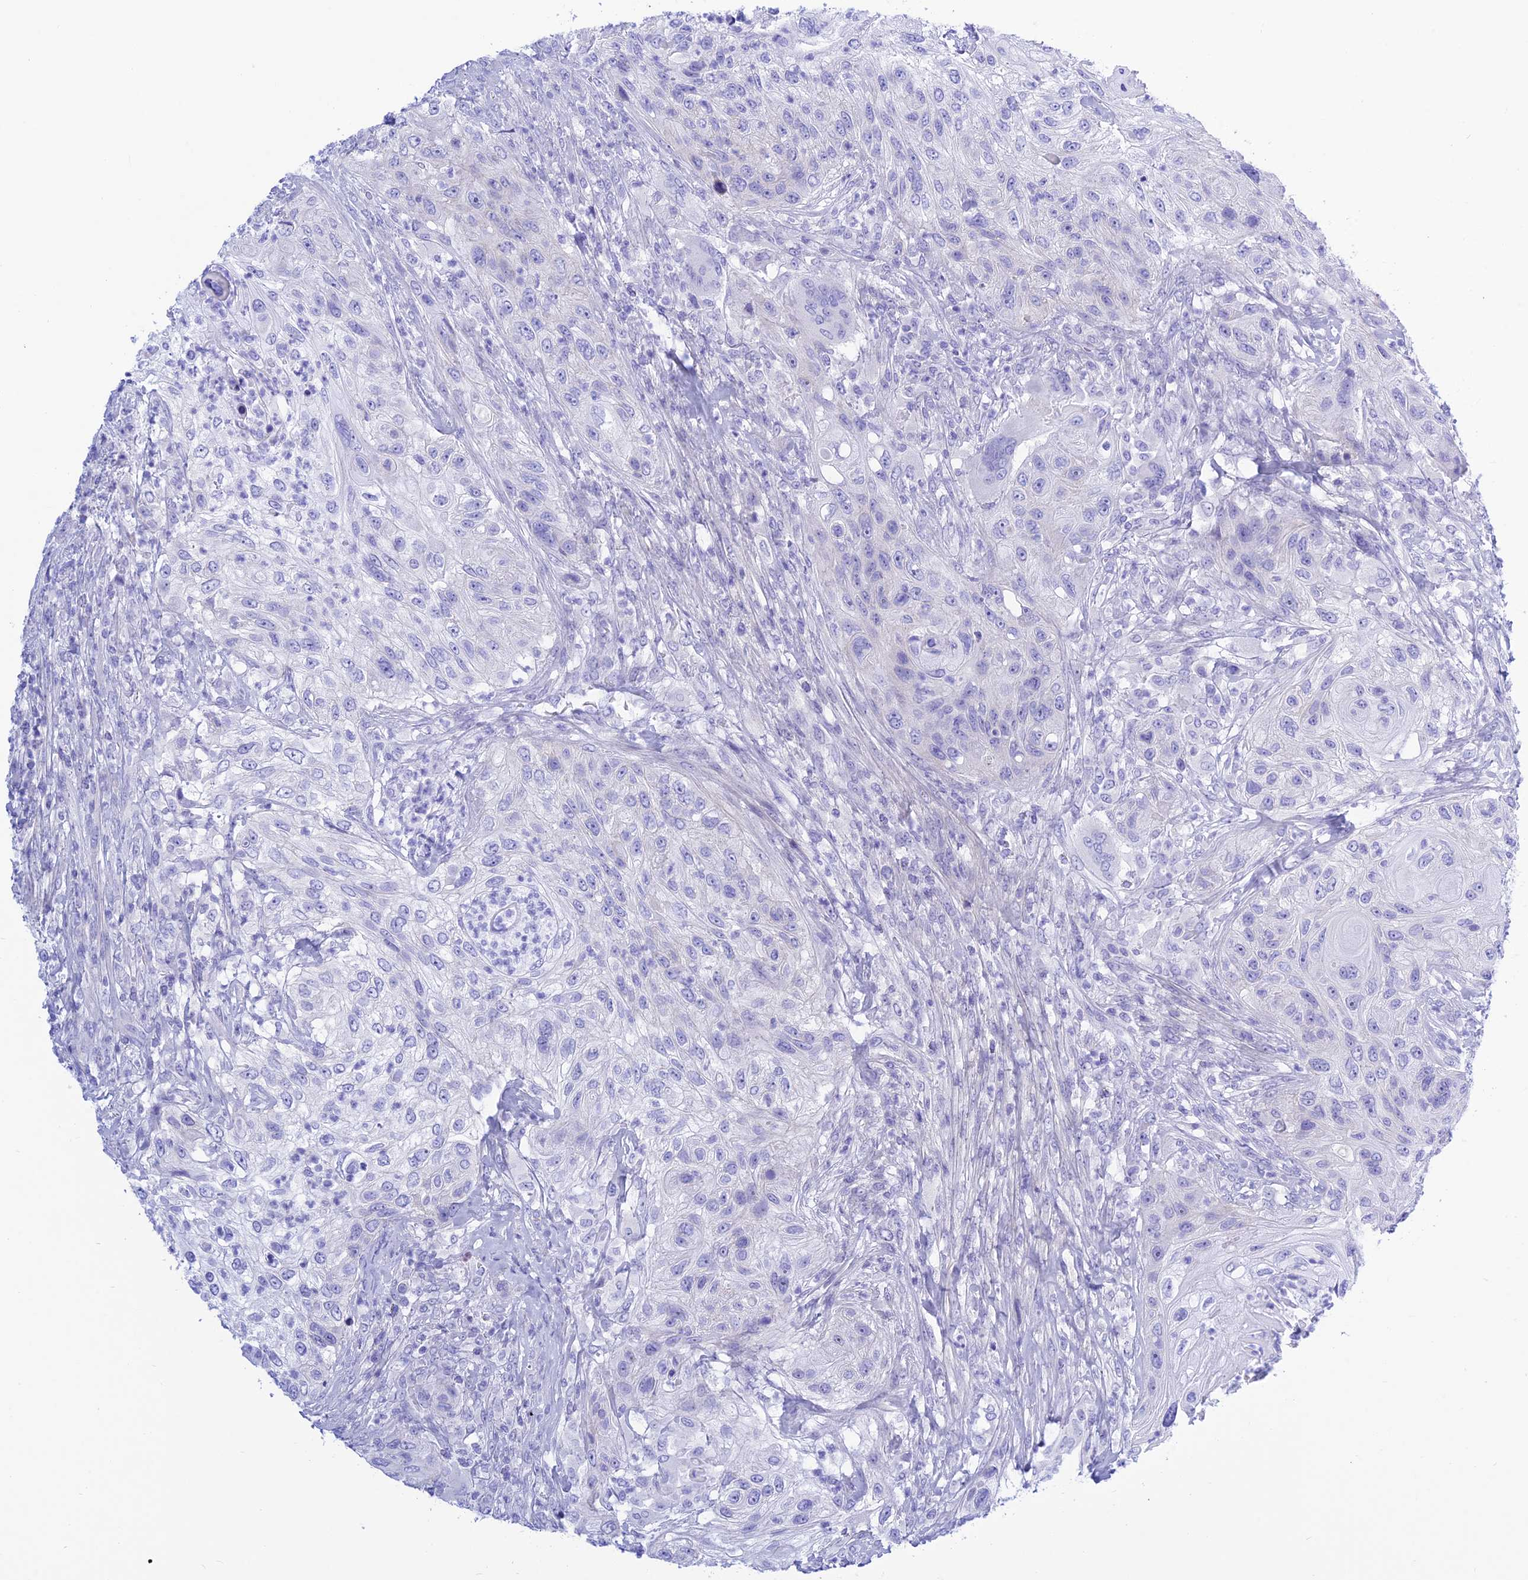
{"staining": {"intensity": "negative", "quantity": "none", "location": "none"}, "tissue": "urothelial cancer", "cell_type": "Tumor cells", "image_type": "cancer", "snomed": [{"axis": "morphology", "description": "Urothelial carcinoma, High grade"}, {"axis": "topography", "description": "Urinary bladder"}], "caption": "Immunohistochemistry (IHC) micrograph of urothelial carcinoma (high-grade) stained for a protein (brown), which shows no positivity in tumor cells.", "gene": "PRNP", "patient": {"sex": "female", "age": 60}}